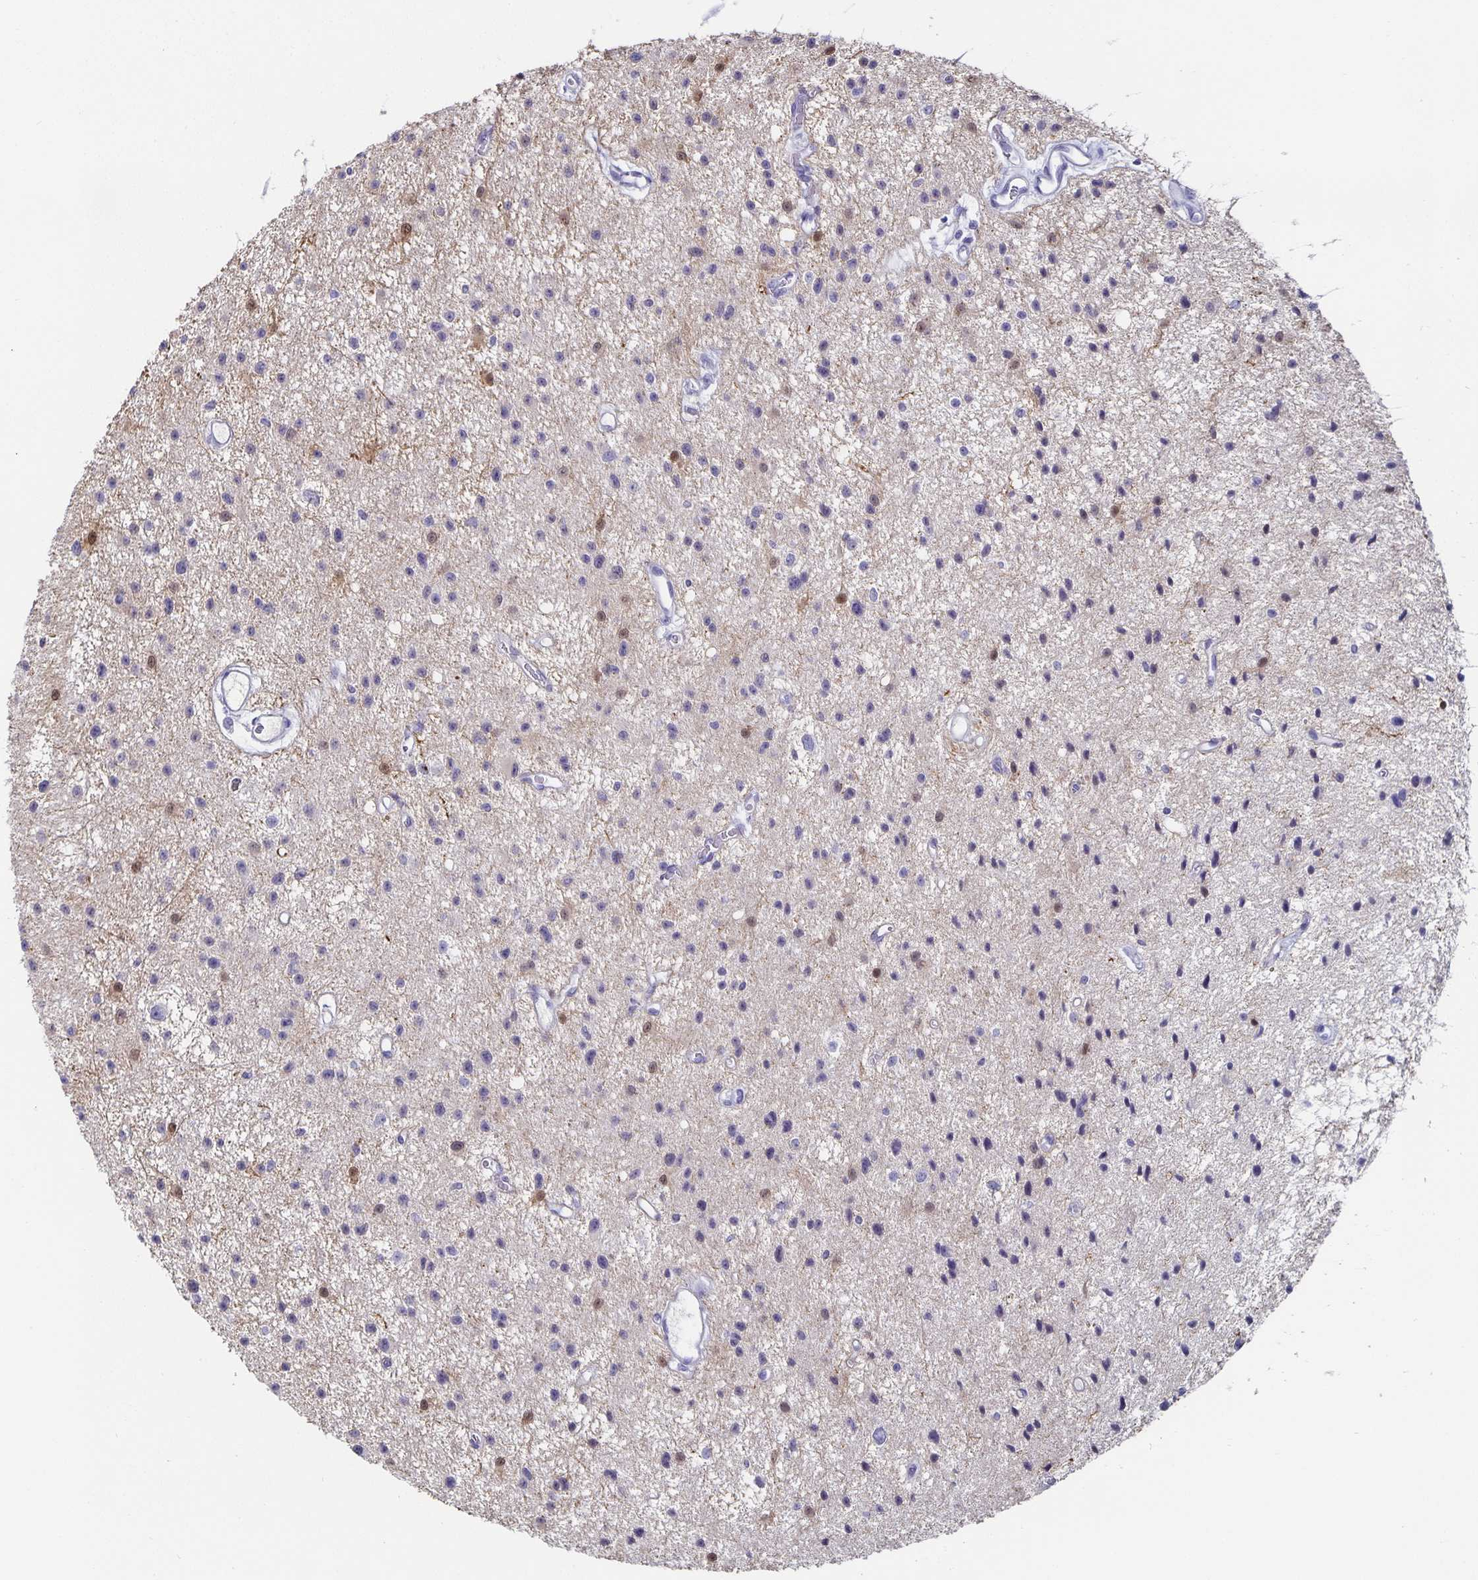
{"staining": {"intensity": "weak", "quantity": "<25%", "location": "nuclear"}, "tissue": "glioma", "cell_type": "Tumor cells", "image_type": "cancer", "snomed": [{"axis": "morphology", "description": "Glioma, malignant, Low grade"}, {"axis": "topography", "description": "Brain"}], "caption": "Malignant glioma (low-grade) was stained to show a protein in brown. There is no significant staining in tumor cells.", "gene": "CHGA", "patient": {"sex": "male", "age": 43}}